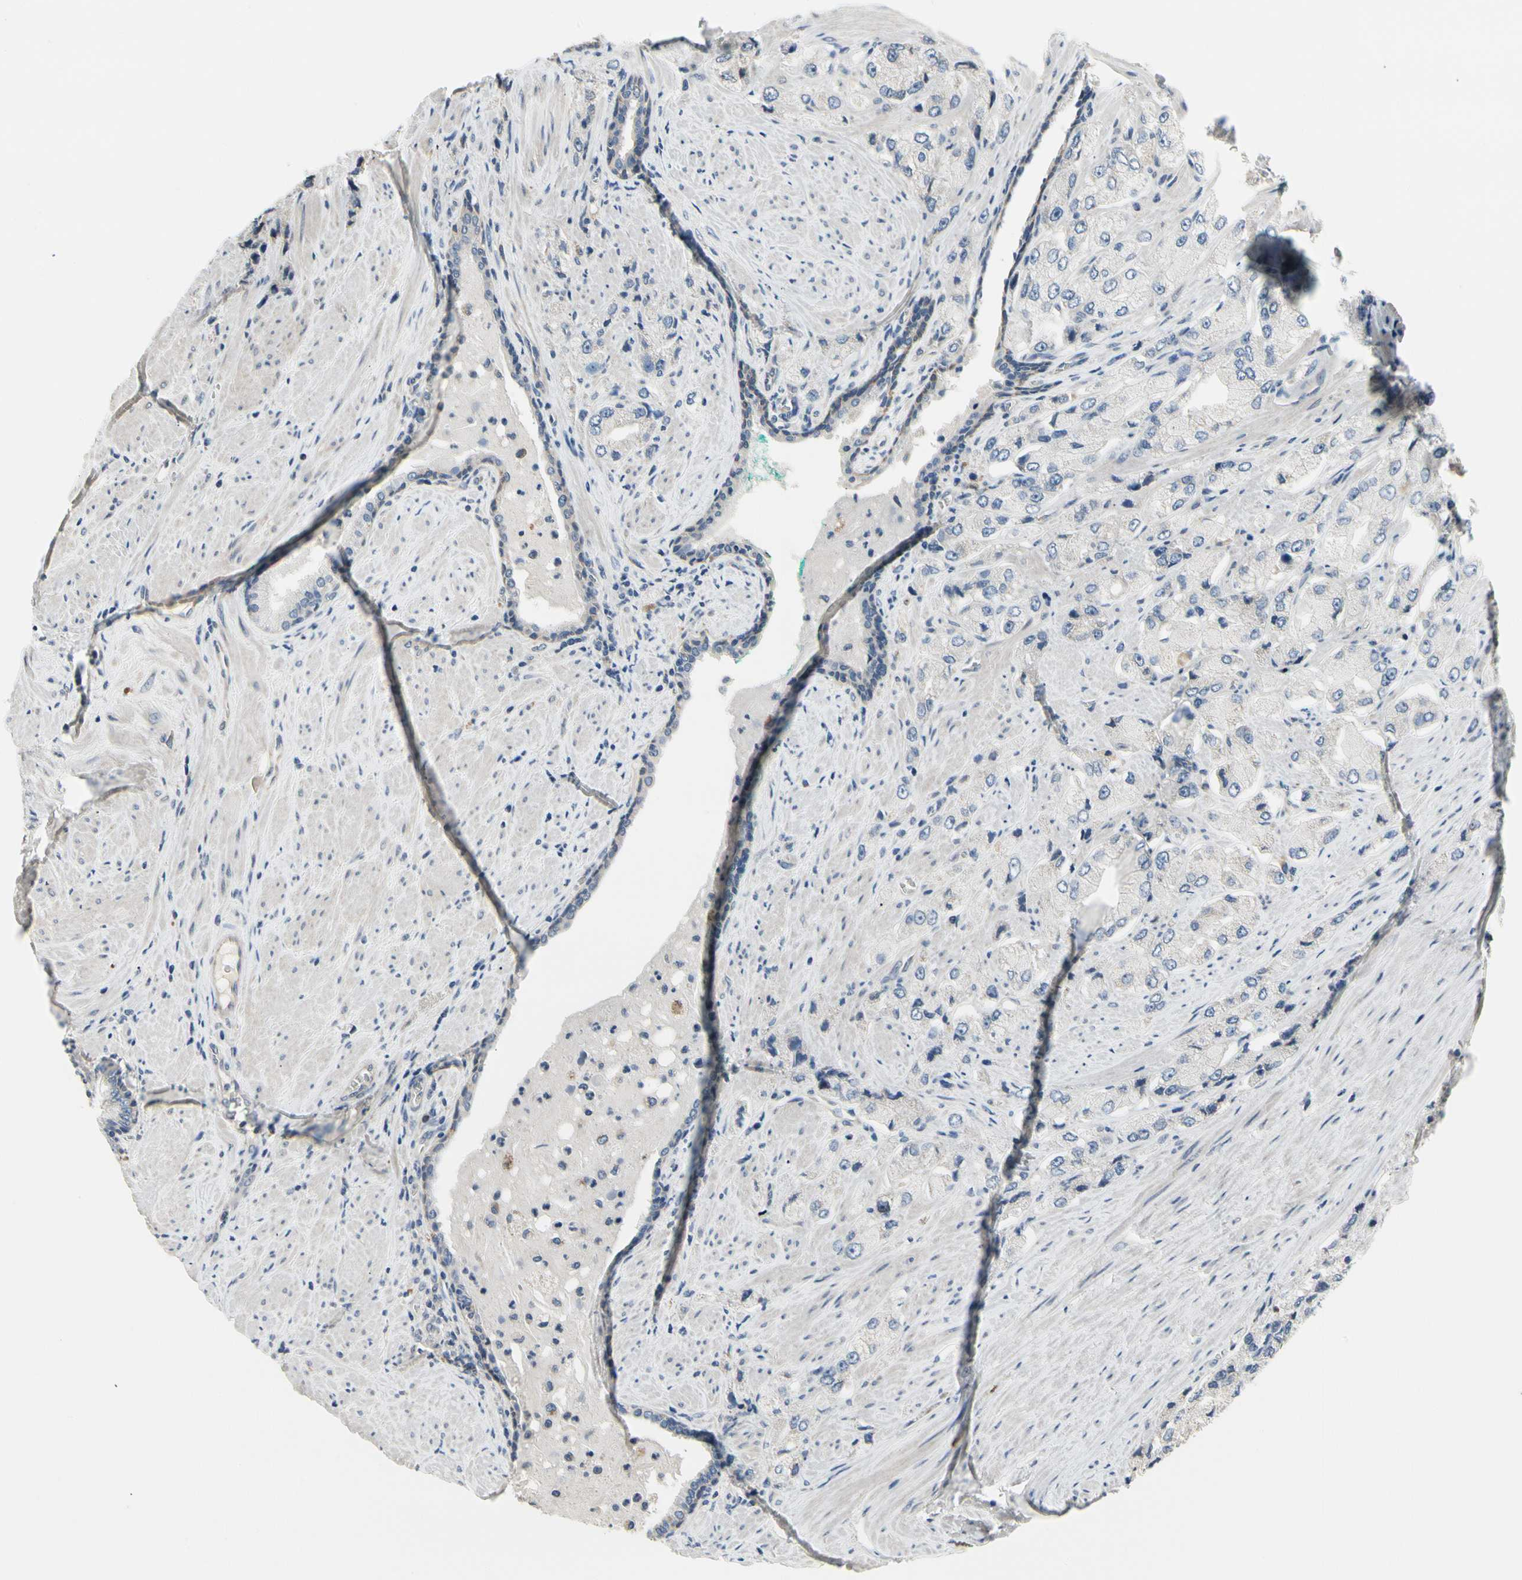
{"staining": {"intensity": "negative", "quantity": "none", "location": "none"}, "tissue": "prostate cancer", "cell_type": "Tumor cells", "image_type": "cancer", "snomed": [{"axis": "morphology", "description": "Adenocarcinoma, High grade"}, {"axis": "topography", "description": "Prostate"}], "caption": "Tumor cells show no significant positivity in prostate cancer (high-grade adenocarcinoma). (DAB immunohistochemistry visualized using brightfield microscopy, high magnification).", "gene": "NFASC", "patient": {"sex": "male", "age": 58}}